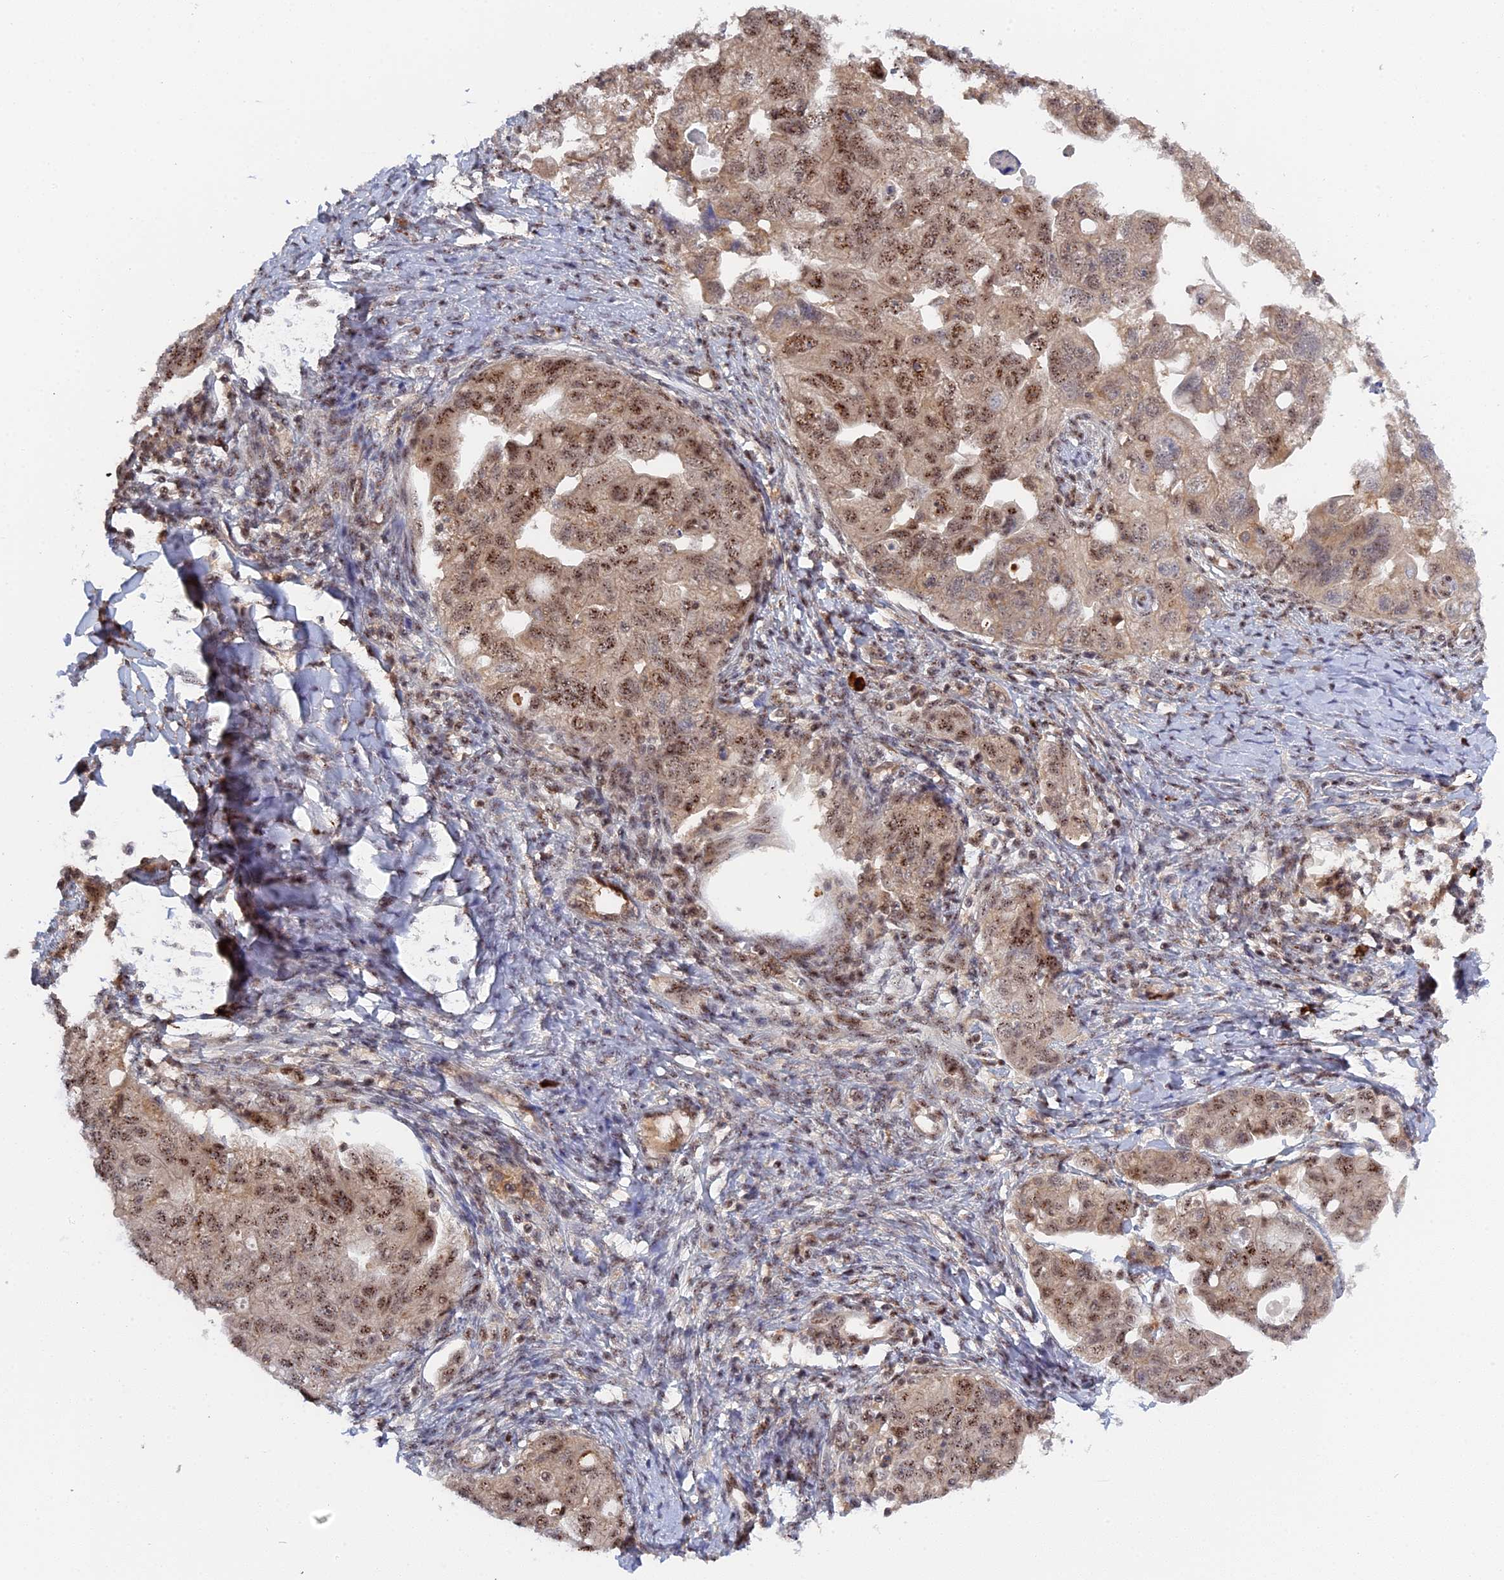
{"staining": {"intensity": "moderate", "quantity": ">75%", "location": "cytoplasmic/membranous,nuclear"}, "tissue": "ovarian cancer", "cell_type": "Tumor cells", "image_type": "cancer", "snomed": [{"axis": "morphology", "description": "Carcinoma, NOS"}, {"axis": "morphology", "description": "Cystadenocarcinoma, serous, NOS"}, {"axis": "topography", "description": "Ovary"}], "caption": "Protein expression by immunohistochemistry exhibits moderate cytoplasmic/membranous and nuclear staining in about >75% of tumor cells in ovarian serous cystadenocarcinoma. The protein is stained brown, and the nuclei are stained in blue (DAB IHC with brightfield microscopy, high magnification).", "gene": "TAB1", "patient": {"sex": "female", "age": 69}}